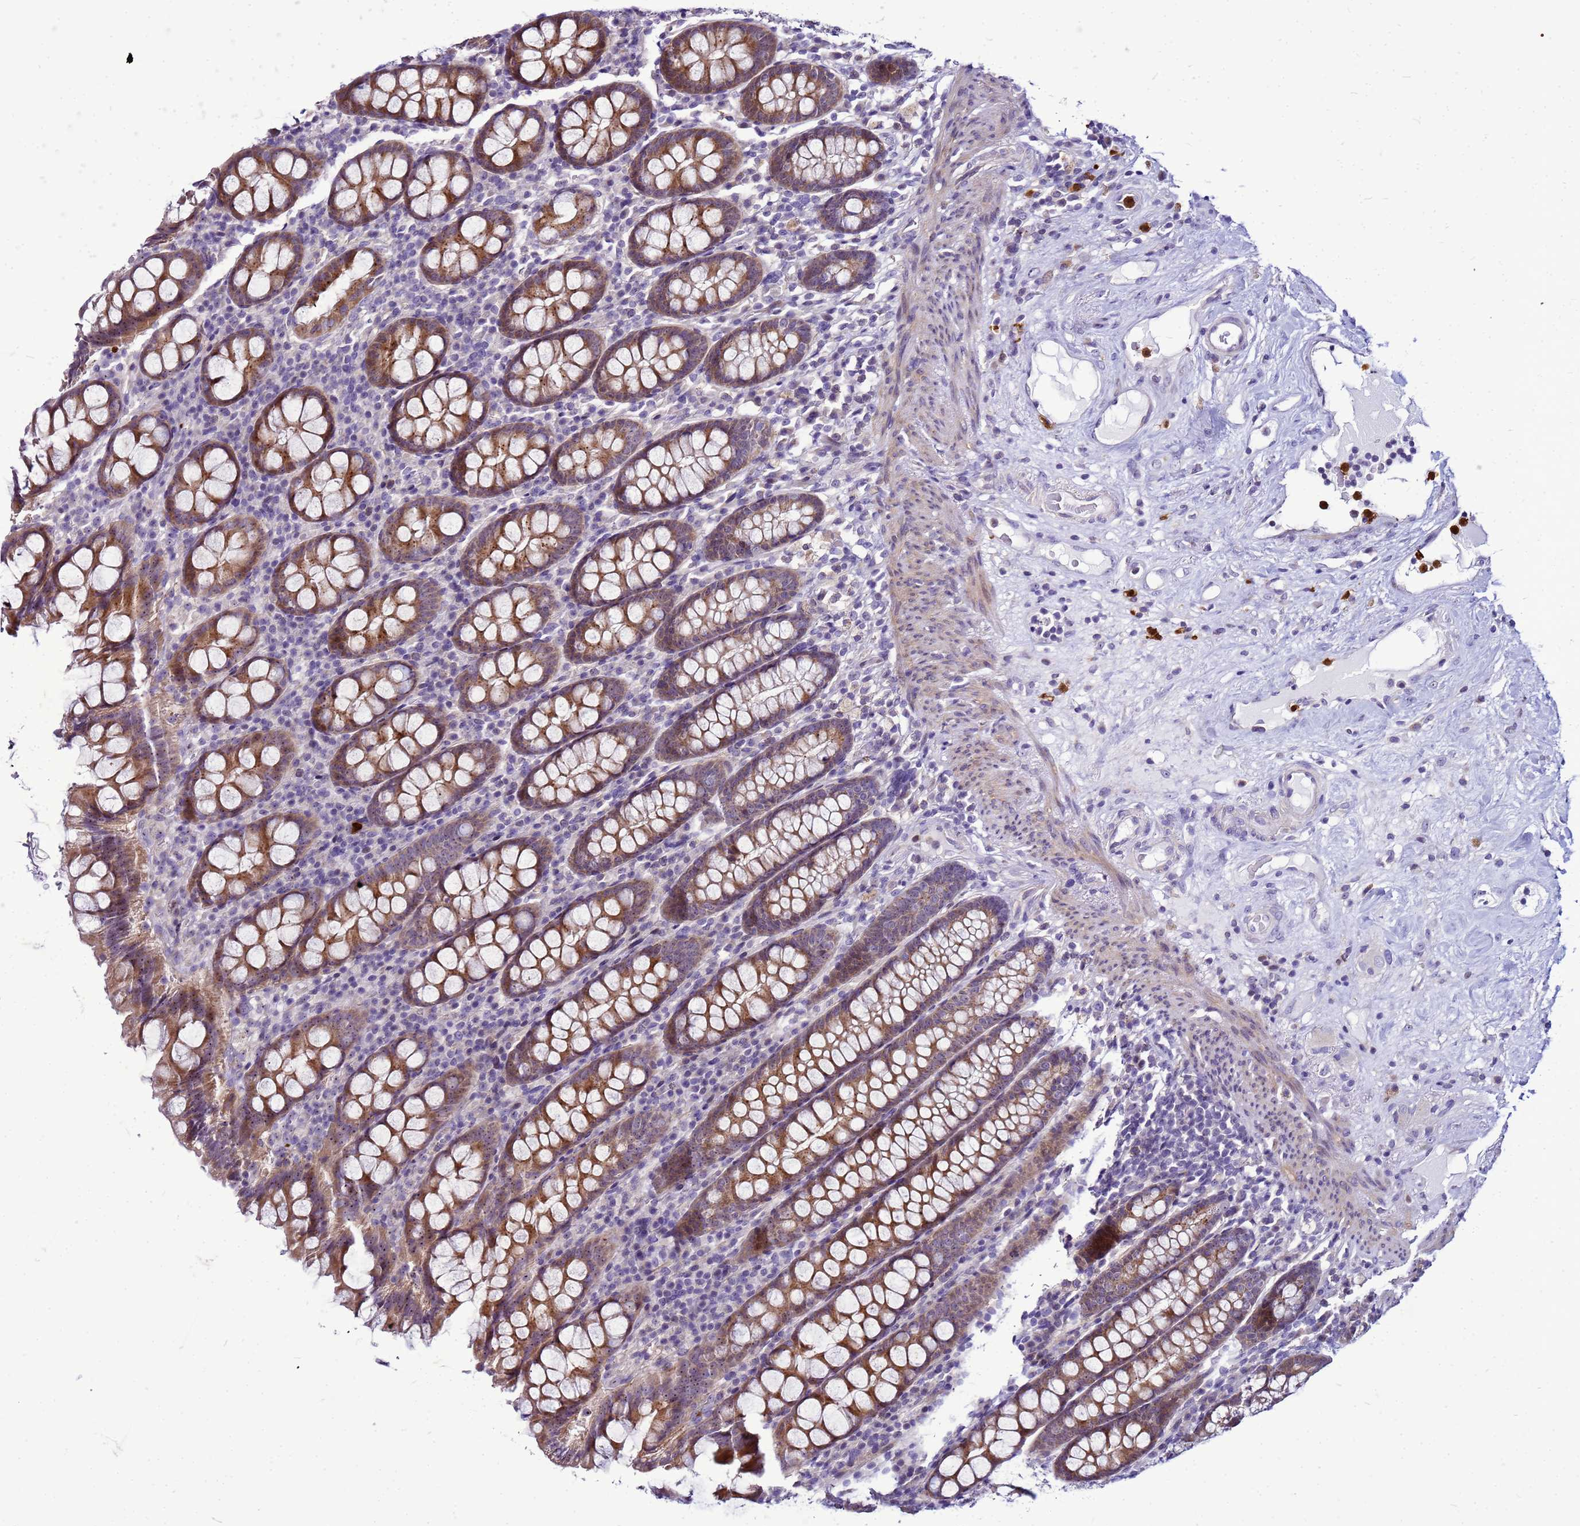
{"staining": {"intensity": "negative", "quantity": "none", "location": "none"}, "tissue": "colon", "cell_type": "Endothelial cells", "image_type": "normal", "snomed": [{"axis": "morphology", "description": "Normal tissue, NOS"}, {"axis": "topography", "description": "Colon"}], "caption": "An immunohistochemistry (IHC) histopathology image of unremarkable colon is shown. There is no staining in endothelial cells of colon.", "gene": "VPS4B", "patient": {"sex": "female", "age": 79}}